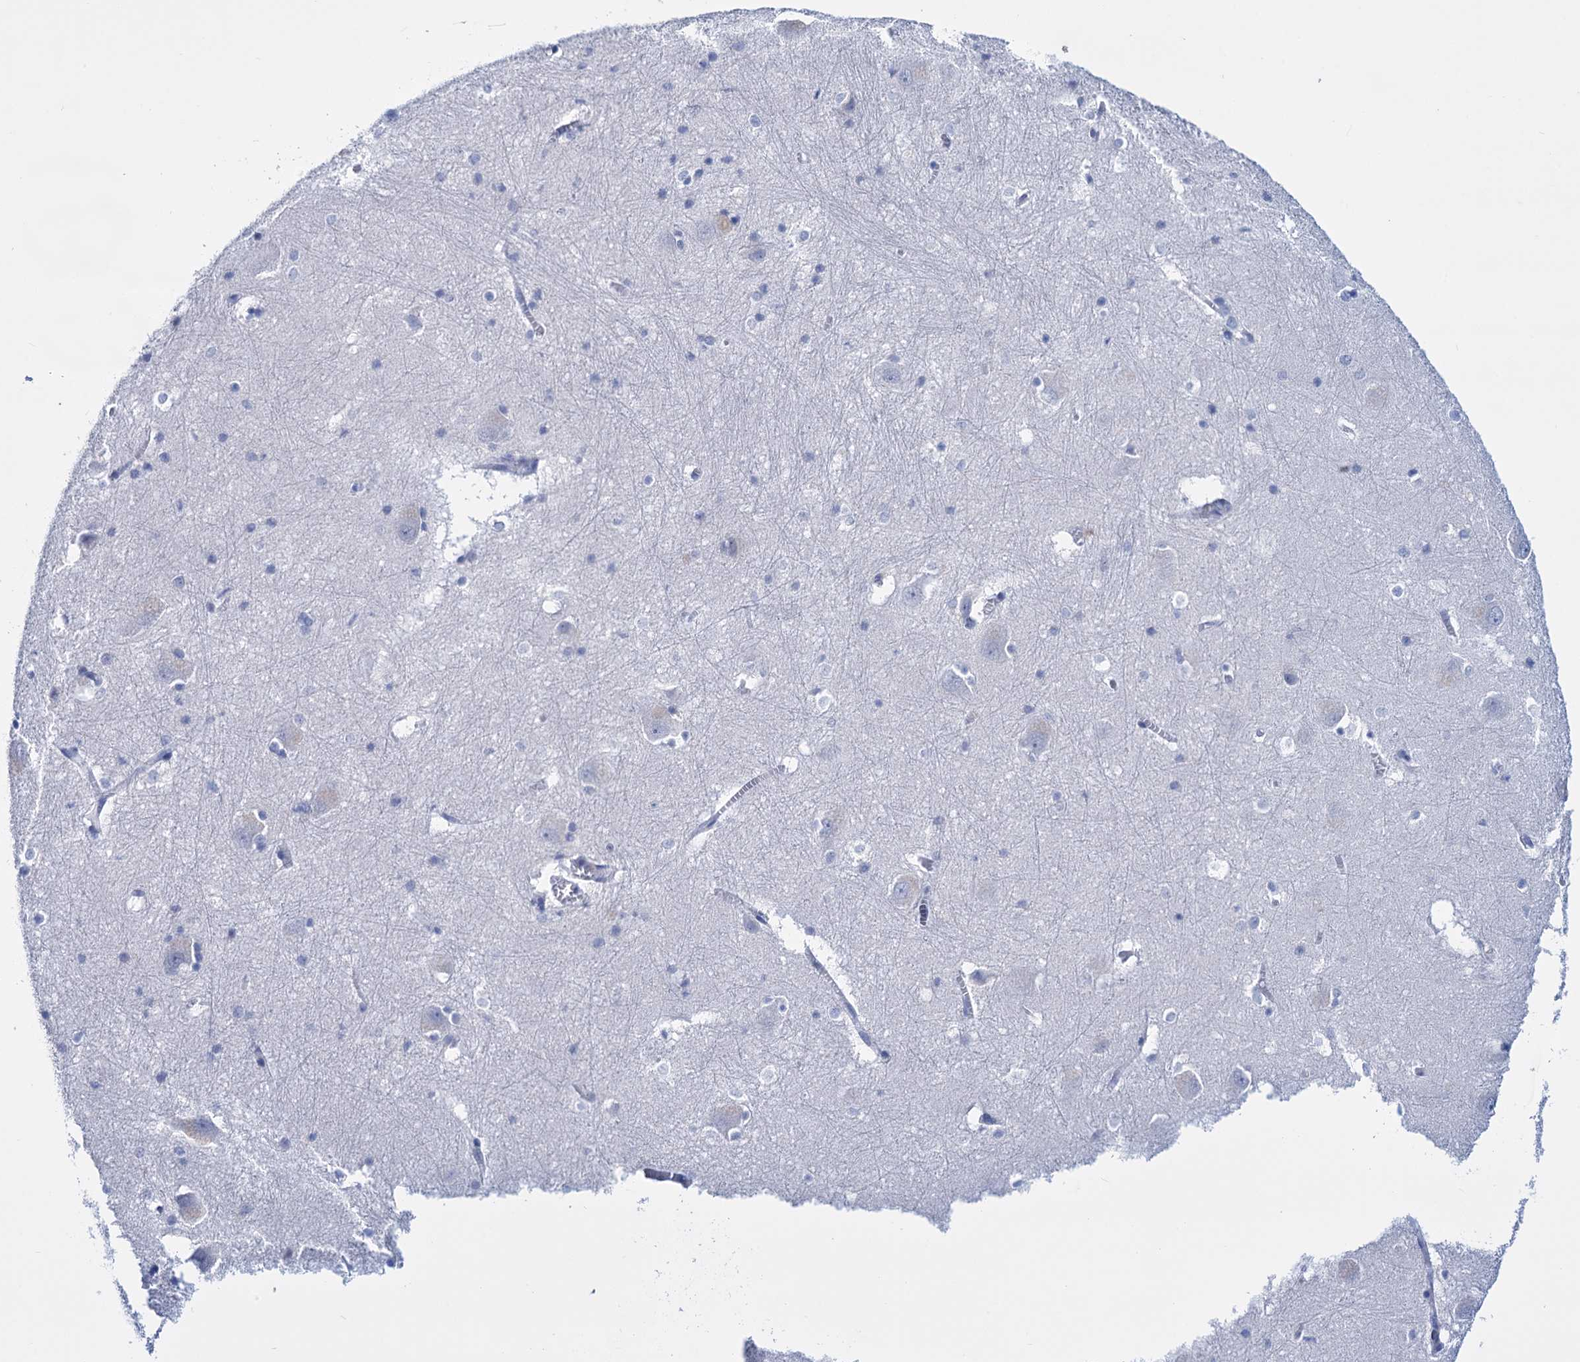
{"staining": {"intensity": "negative", "quantity": "none", "location": "none"}, "tissue": "caudate", "cell_type": "Glial cells", "image_type": "normal", "snomed": [{"axis": "morphology", "description": "Normal tissue, NOS"}, {"axis": "topography", "description": "Lateral ventricle wall"}], "caption": "IHC of normal caudate shows no staining in glial cells. (Stains: DAB immunohistochemistry with hematoxylin counter stain, Microscopy: brightfield microscopy at high magnification).", "gene": "FBXW12", "patient": {"sex": "male", "age": 37}}